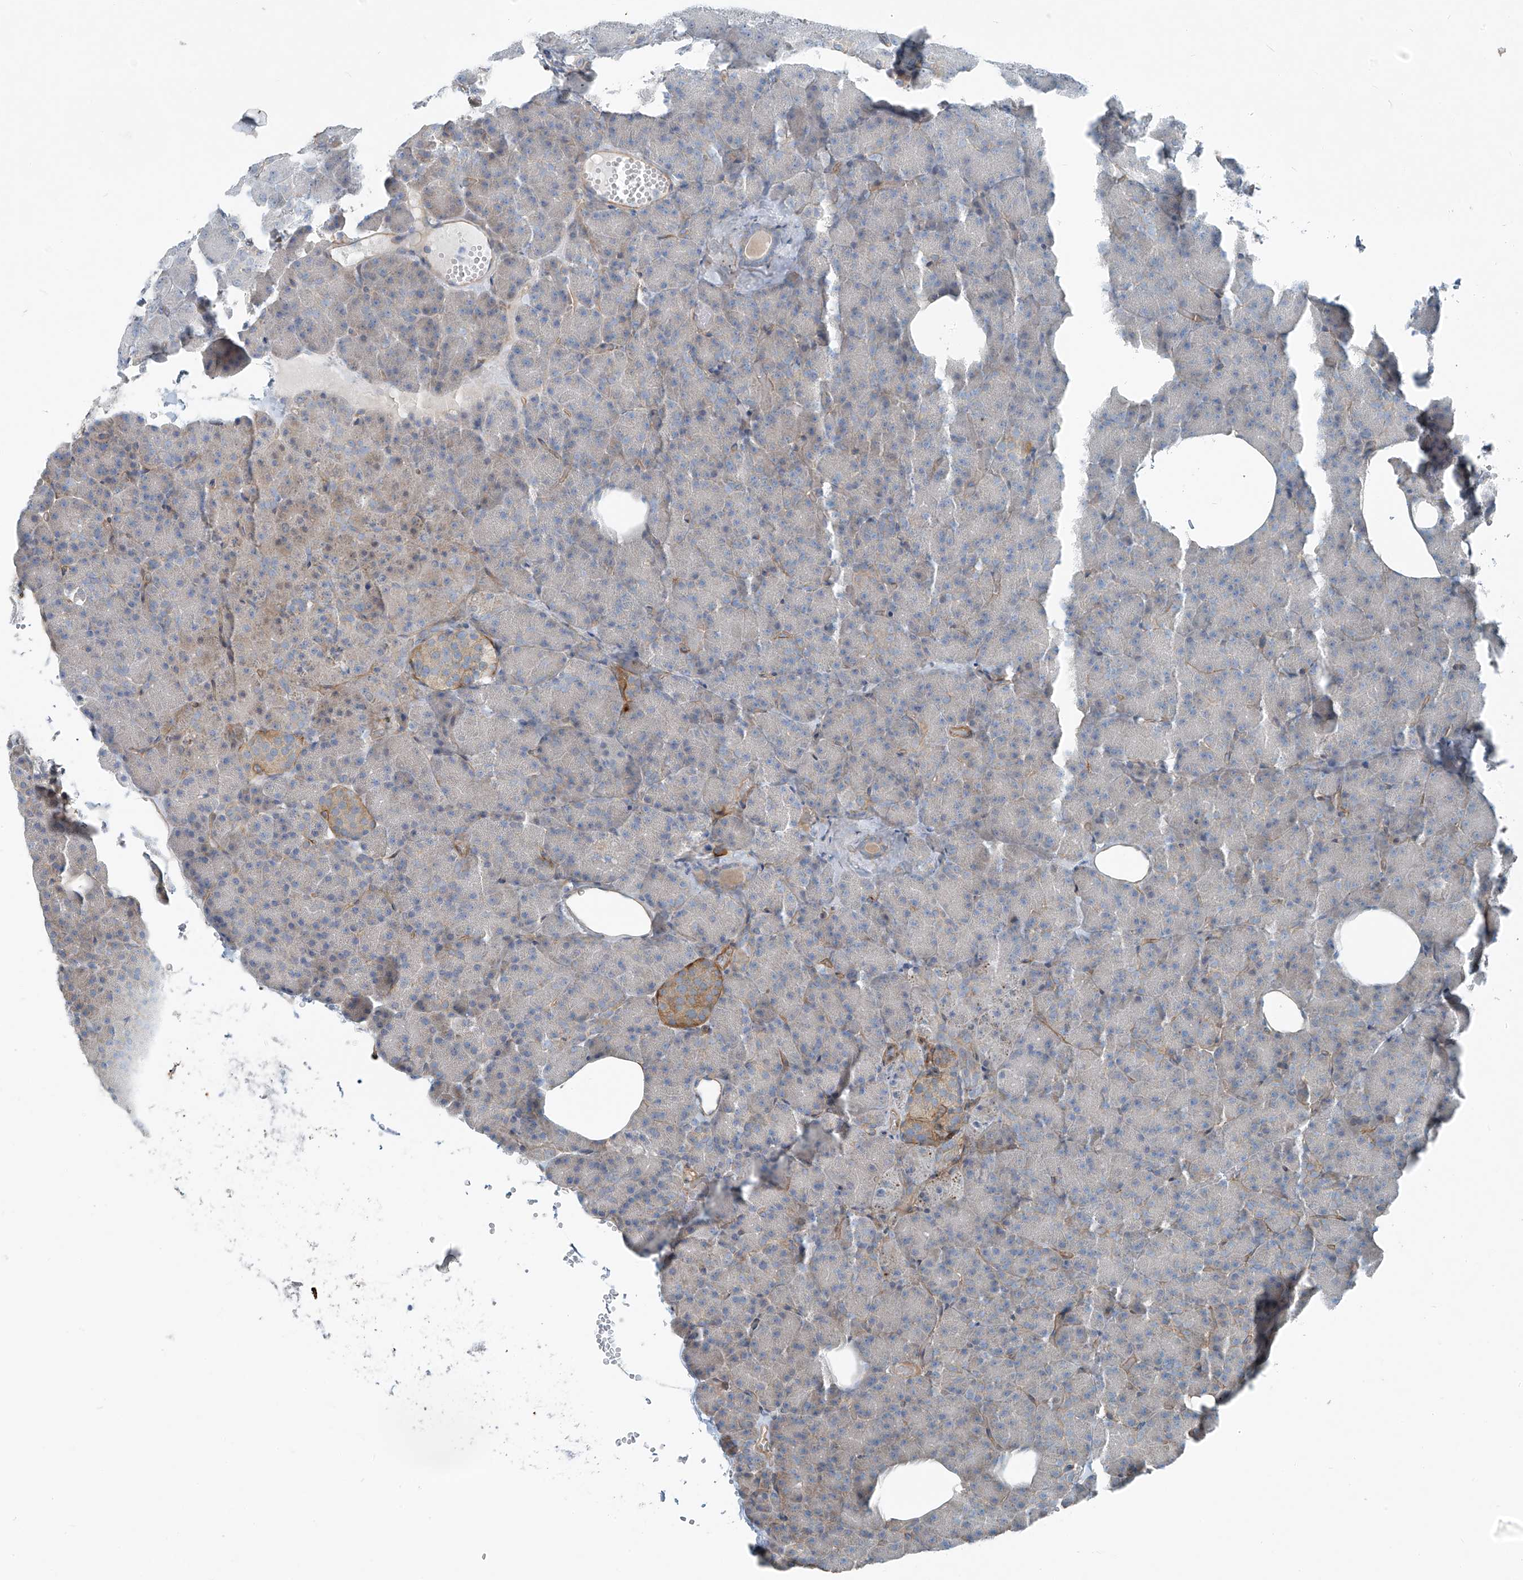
{"staining": {"intensity": "negative", "quantity": "none", "location": "none"}, "tissue": "pancreas", "cell_type": "Exocrine glandular cells", "image_type": "normal", "snomed": [{"axis": "morphology", "description": "Normal tissue, NOS"}, {"axis": "morphology", "description": "Carcinoid, malignant, NOS"}, {"axis": "topography", "description": "Pancreas"}], "caption": "Exocrine glandular cells are negative for brown protein staining in unremarkable pancreas. (DAB (3,3'-diaminobenzidine) immunohistochemistry (IHC) visualized using brightfield microscopy, high magnification).", "gene": "TNS2", "patient": {"sex": "female", "age": 35}}